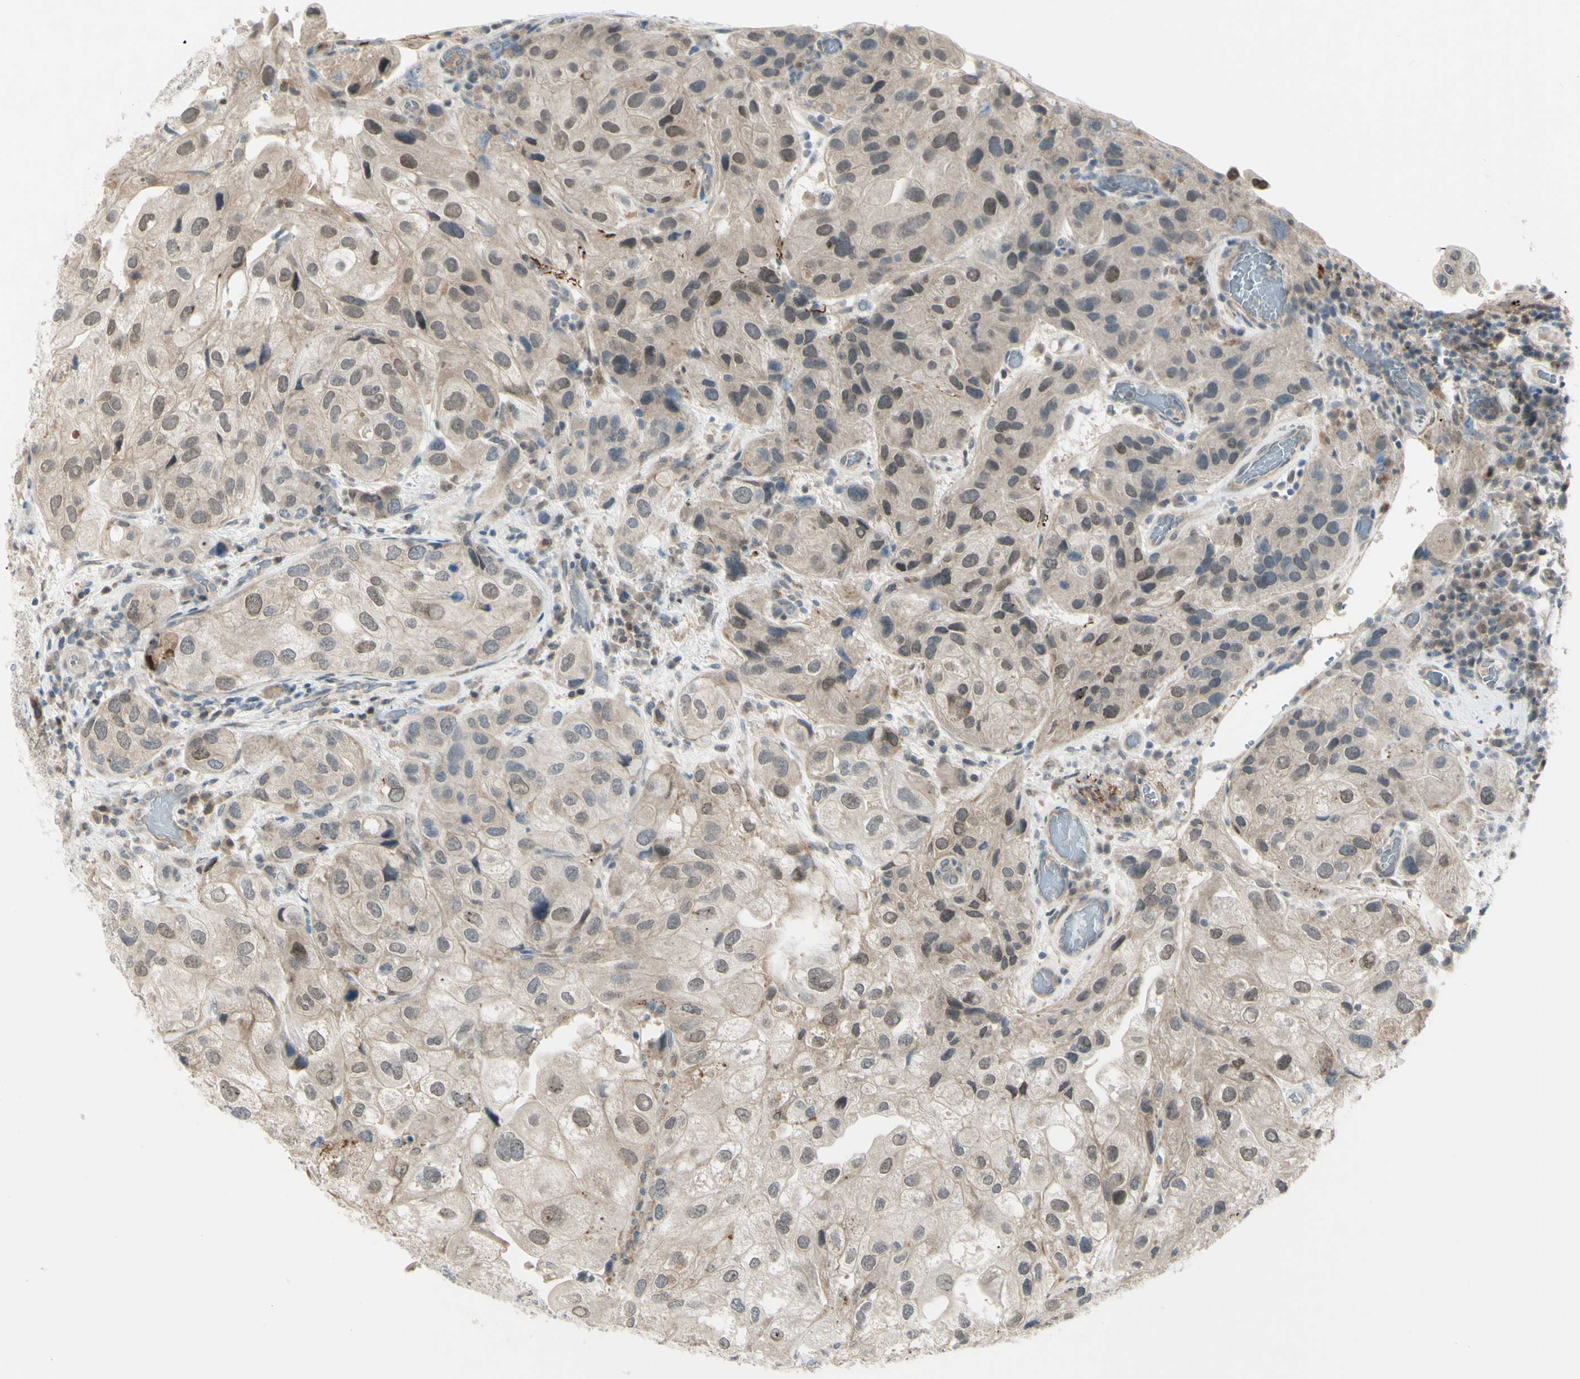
{"staining": {"intensity": "negative", "quantity": "none", "location": "none"}, "tissue": "urothelial cancer", "cell_type": "Tumor cells", "image_type": "cancer", "snomed": [{"axis": "morphology", "description": "Urothelial carcinoma, High grade"}, {"axis": "topography", "description": "Urinary bladder"}], "caption": "High magnification brightfield microscopy of urothelial cancer stained with DAB (3,3'-diaminobenzidine) (brown) and counterstained with hematoxylin (blue): tumor cells show no significant expression. Nuclei are stained in blue.", "gene": "FGFR2", "patient": {"sex": "female", "age": 64}}